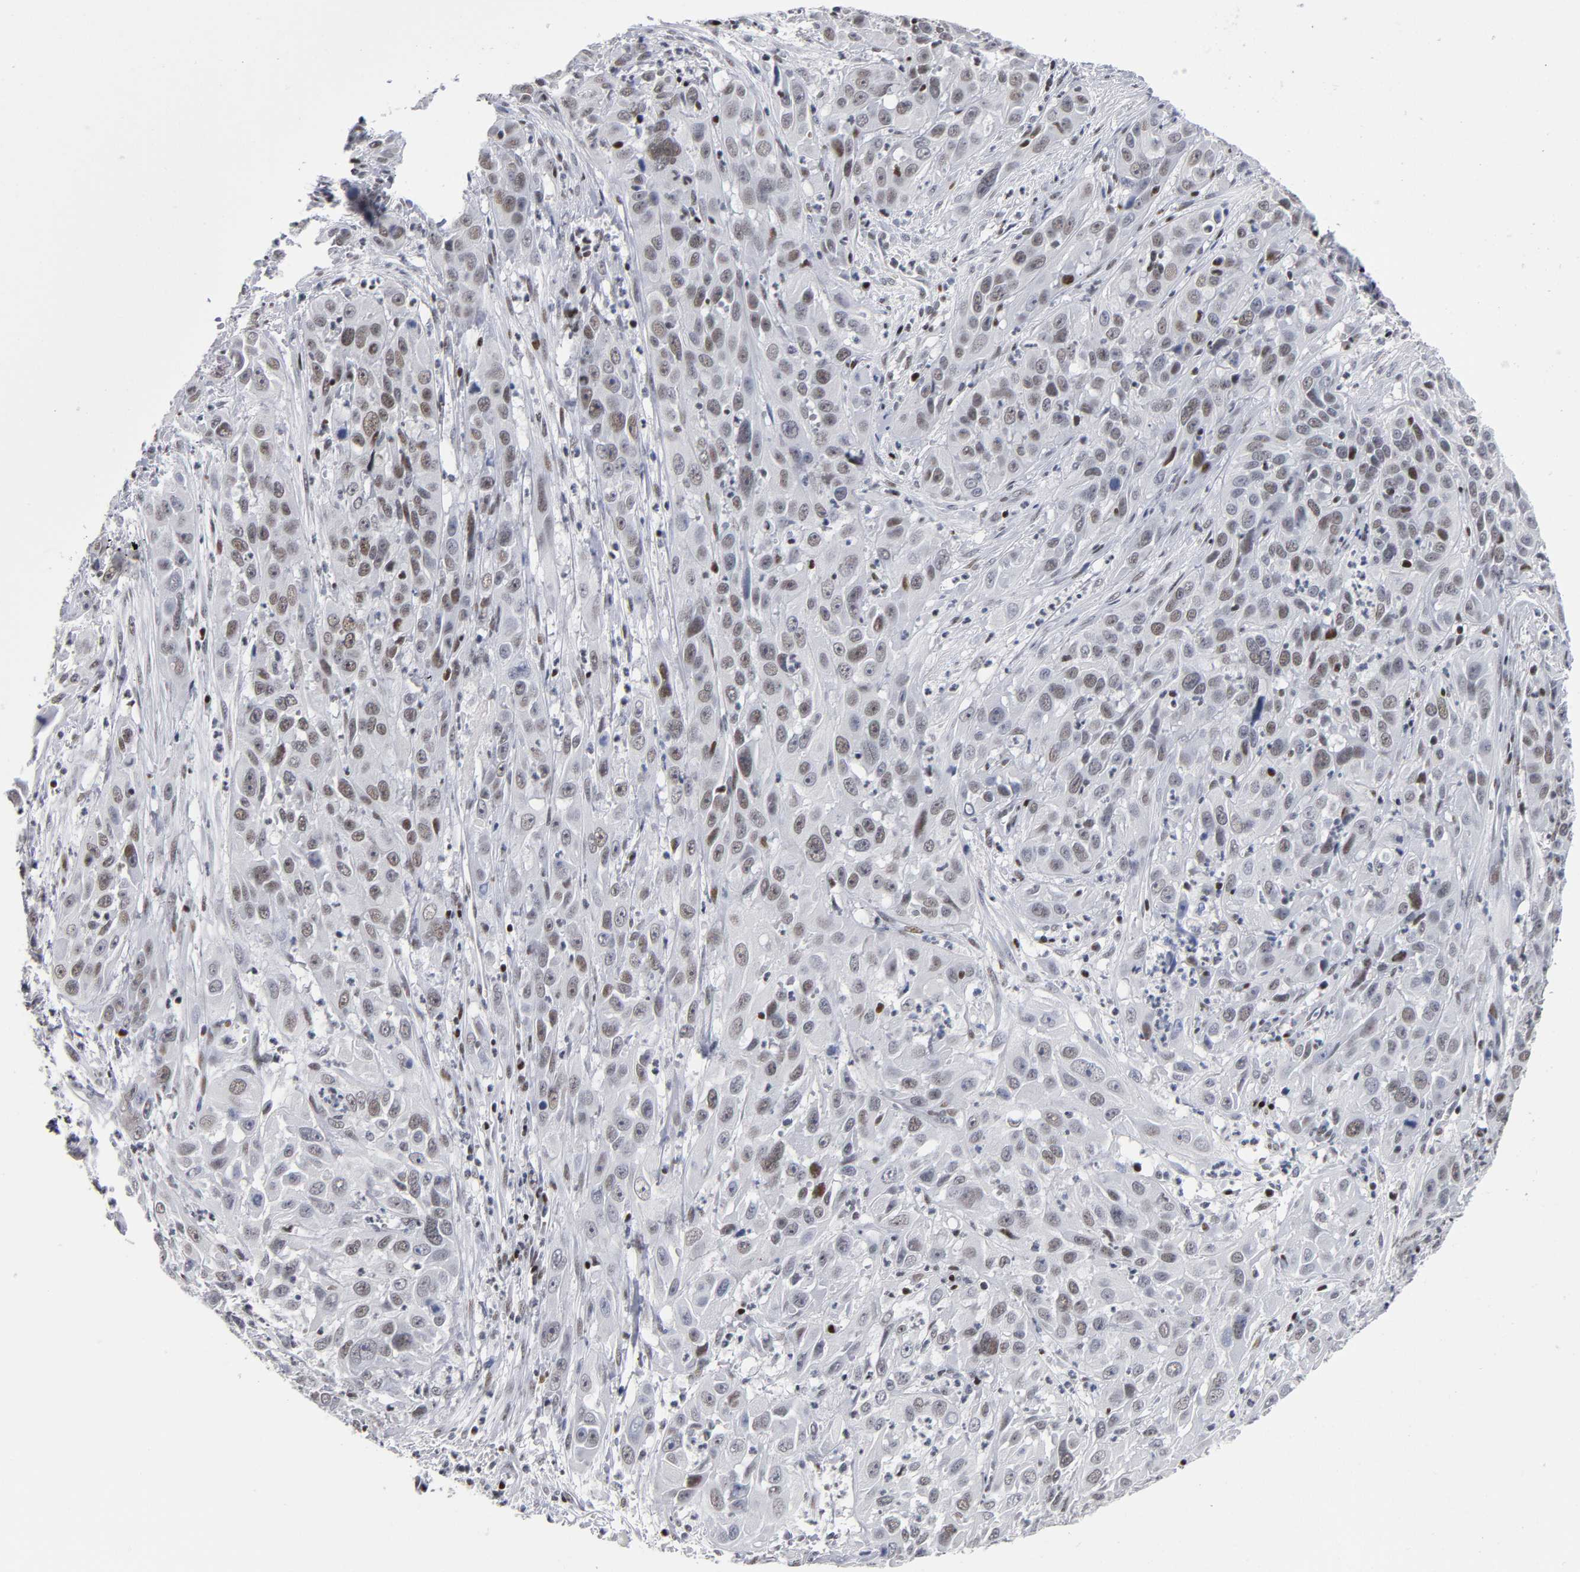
{"staining": {"intensity": "moderate", "quantity": "25%-75%", "location": "nuclear"}, "tissue": "cervical cancer", "cell_type": "Tumor cells", "image_type": "cancer", "snomed": [{"axis": "morphology", "description": "Squamous cell carcinoma, NOS"}, {"axis": "topography", "description": "Cervix"}], "caption": "Approximately 25%-75% of tumor cells in human cervical squamous cell carcinoma exhibit moderate nuclear protein positivity as visualized by brown immunohistochemical staining.", "gene": "SP3", "patient": {"sex": "female", "age": 32}}